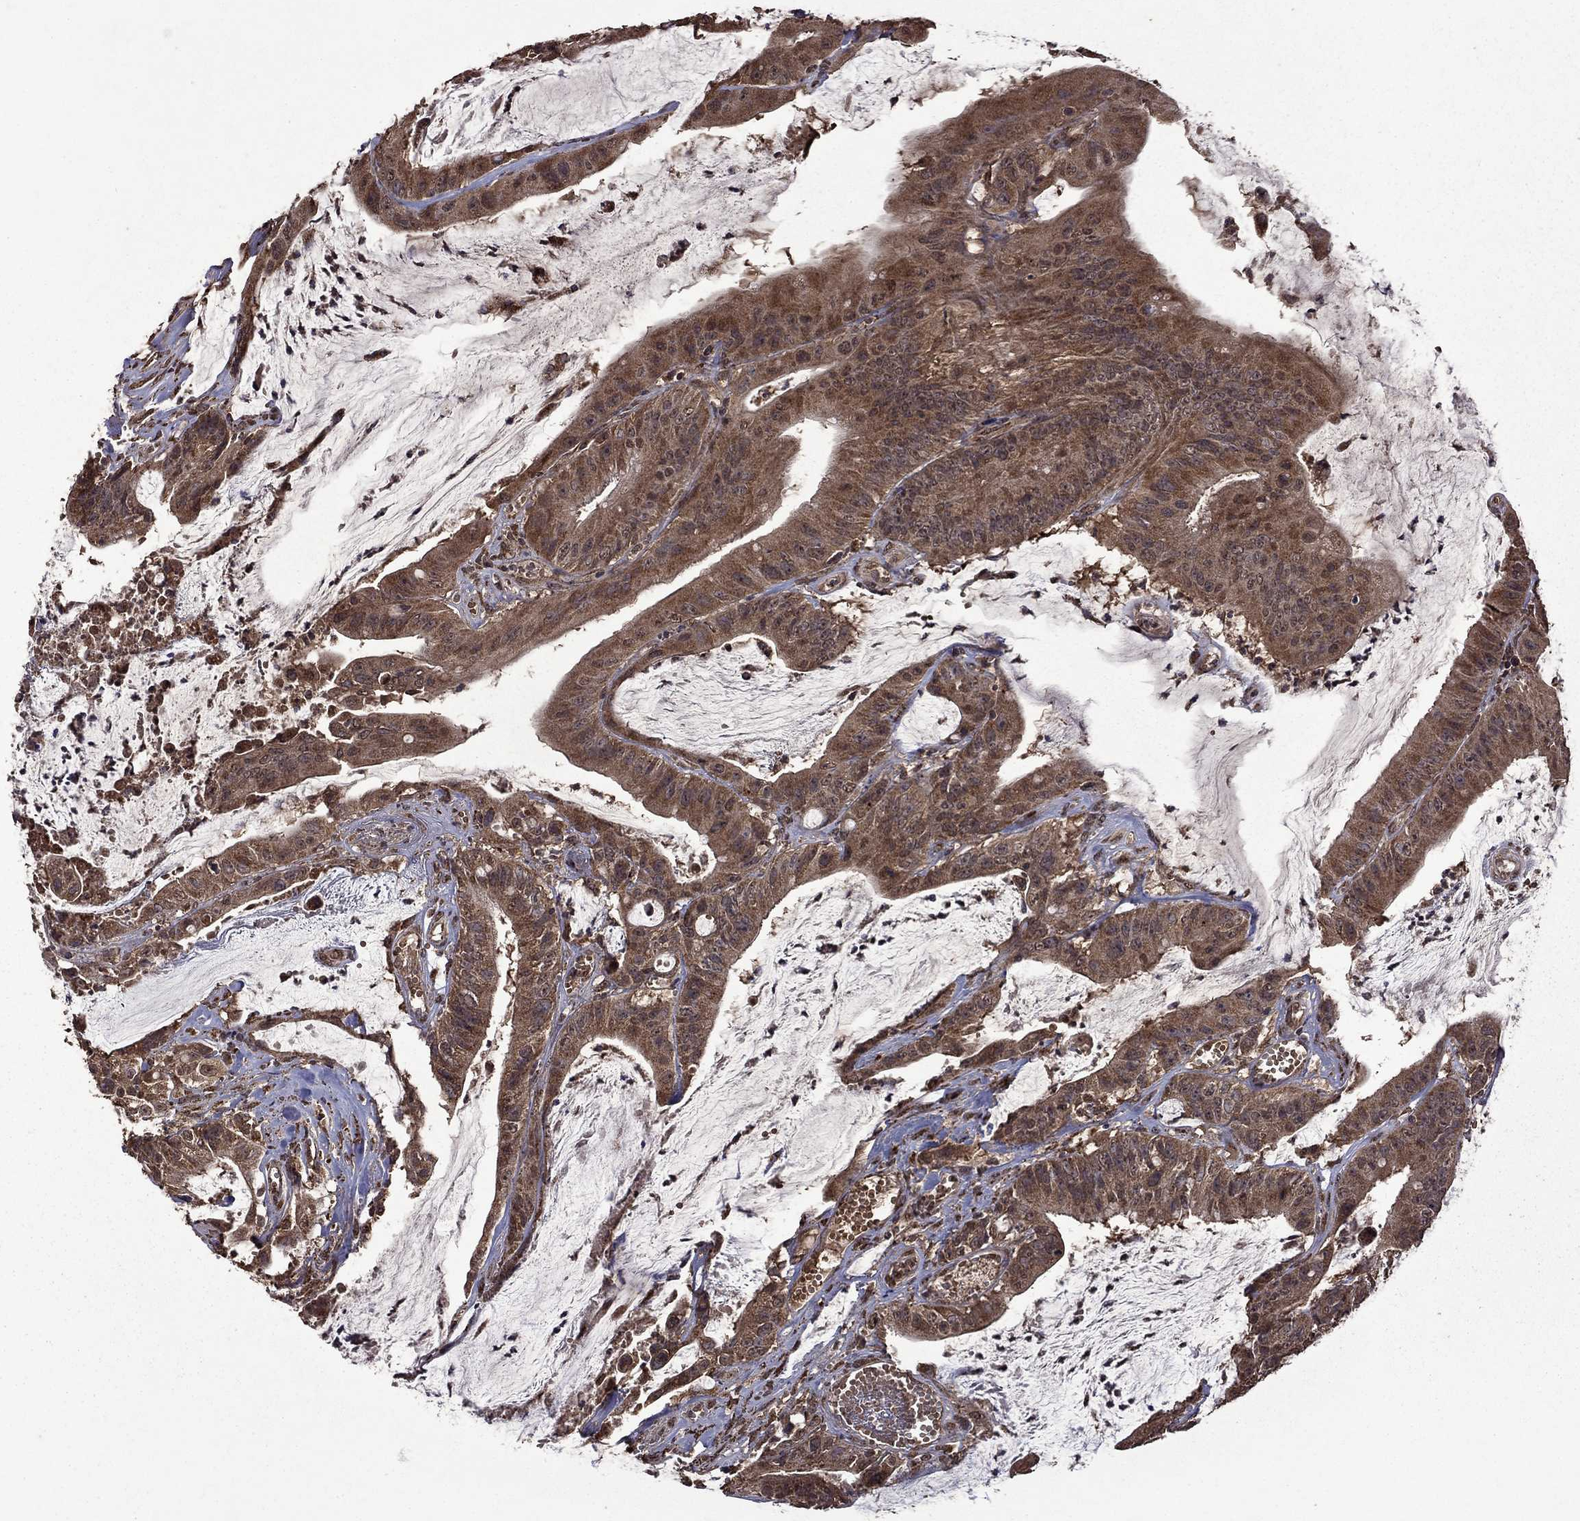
{"staining": {"intensity": "moderate", "quantity": ">75%", "location": "cytoplasmic/membranous"}, "tissue": "colorectal cancer", "cell_type": "Tumor cells", "image_type": "cancer", "snomed": [{"axis": "morphology", "description": "Adenocarcinoma, NOS"}, {"axis": "topography", "description": "Colon"}], "caption": "IHC (DAB) staining of human colorectal adenocarcinoma displays moderate cytoplasmic/membranous protein positivity in approximately >75% of tumor cells.", "gene": "ITM2B", "patient": {"sex": "female", "age": 69}}